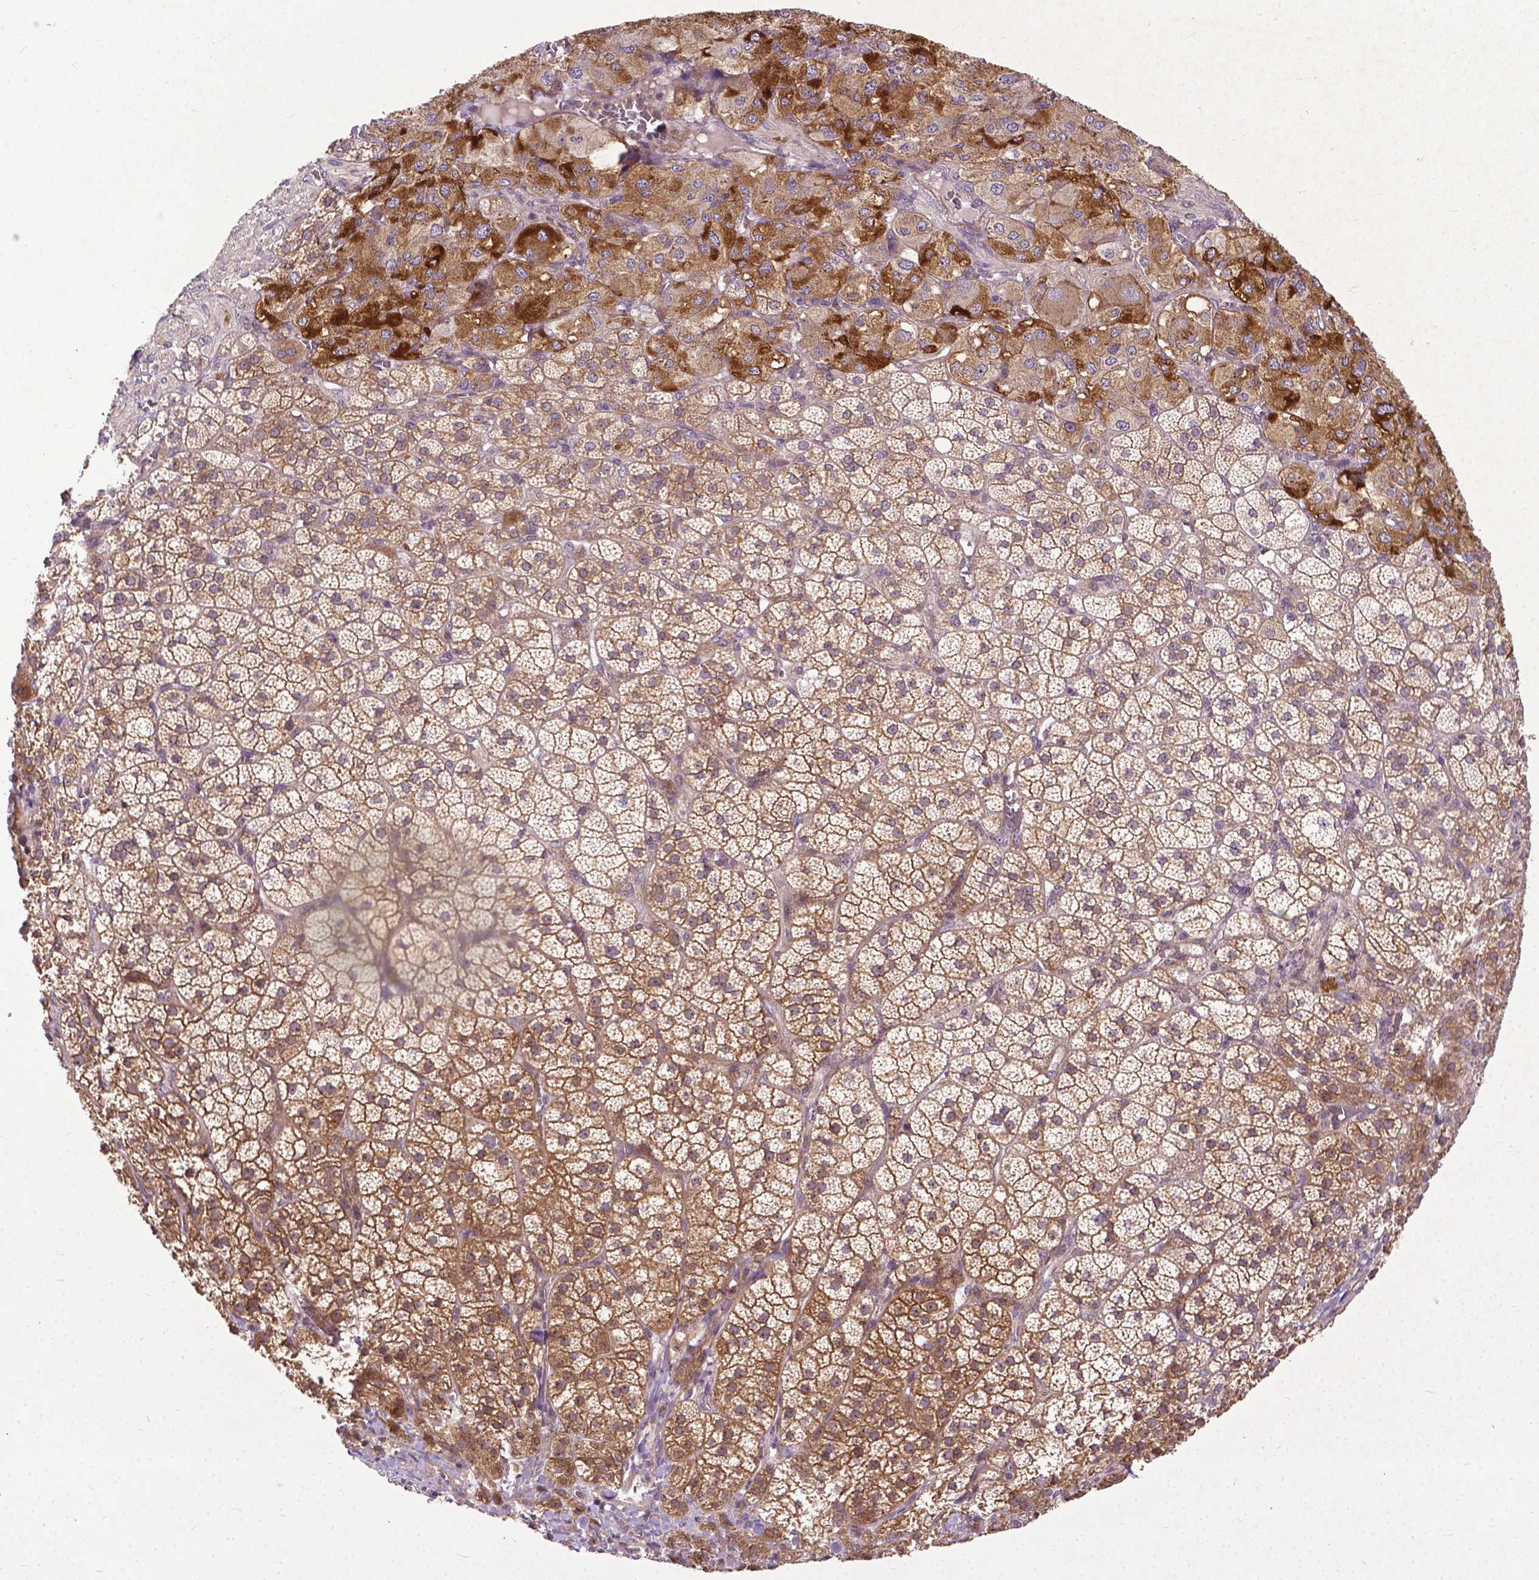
{"staining": {"intensity": "moderate", "quantity": ">75%", "location": "cytoplasmic/membranous"}, "tissue": "adrenal gland", "cell_type": "Glandular cells", "image_type": "normal", "snomed": [{"axis": "morphology", "description": "Normal tissue, NOS"}, {"axis": "topography", "description": "Adrenal gland"}], "caption": "DAB (3,3'-diaminobenzidine) immunohistochemical staining of unremarkable adrenal gland demonstrates moderate cytoplasmic/membranous protein expression in approximately >75% of glandular cells.", "gene": "PARP3", "patient": {"sex": "female", "age": 60}}